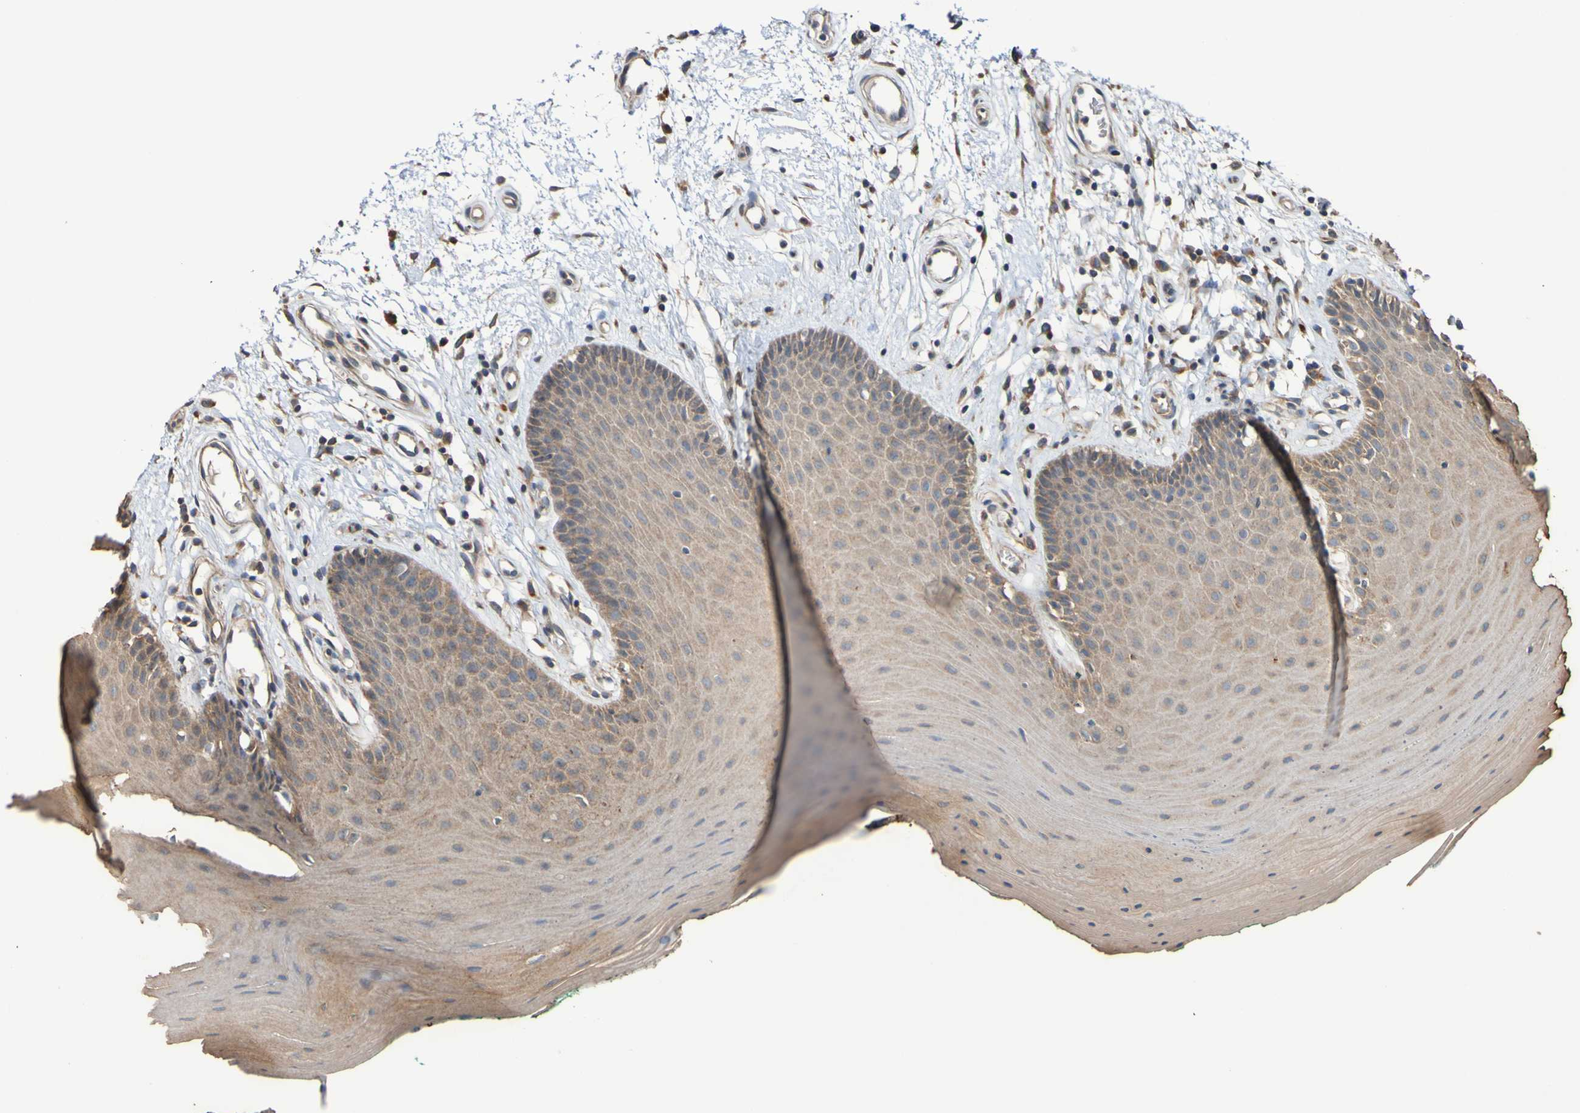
{"staining": {"intensity": "moderate", "quantity": ">75%", "location": "cytoplasmic/membranous"}, "tissue": "oral mucosa", "cell_type": "Squamous epithelial cells", "image_type": "normal", "snomed": [{"axis": "morphology", "description": "Normal tissue, NOS"}, {"axis": "topography", "description": "Skeletal muscle"}, {"axis": "topography", "description": "Oral tissue"}], "caption": "The immunohistochemical stain shows moderate cytoplasmic/membranous positivity in squamous epithelial cells of benign oral mucosa. Nuclei are stained in blue.", "gene": "UCN", "patient": {"sex": "male", "age": 58}}